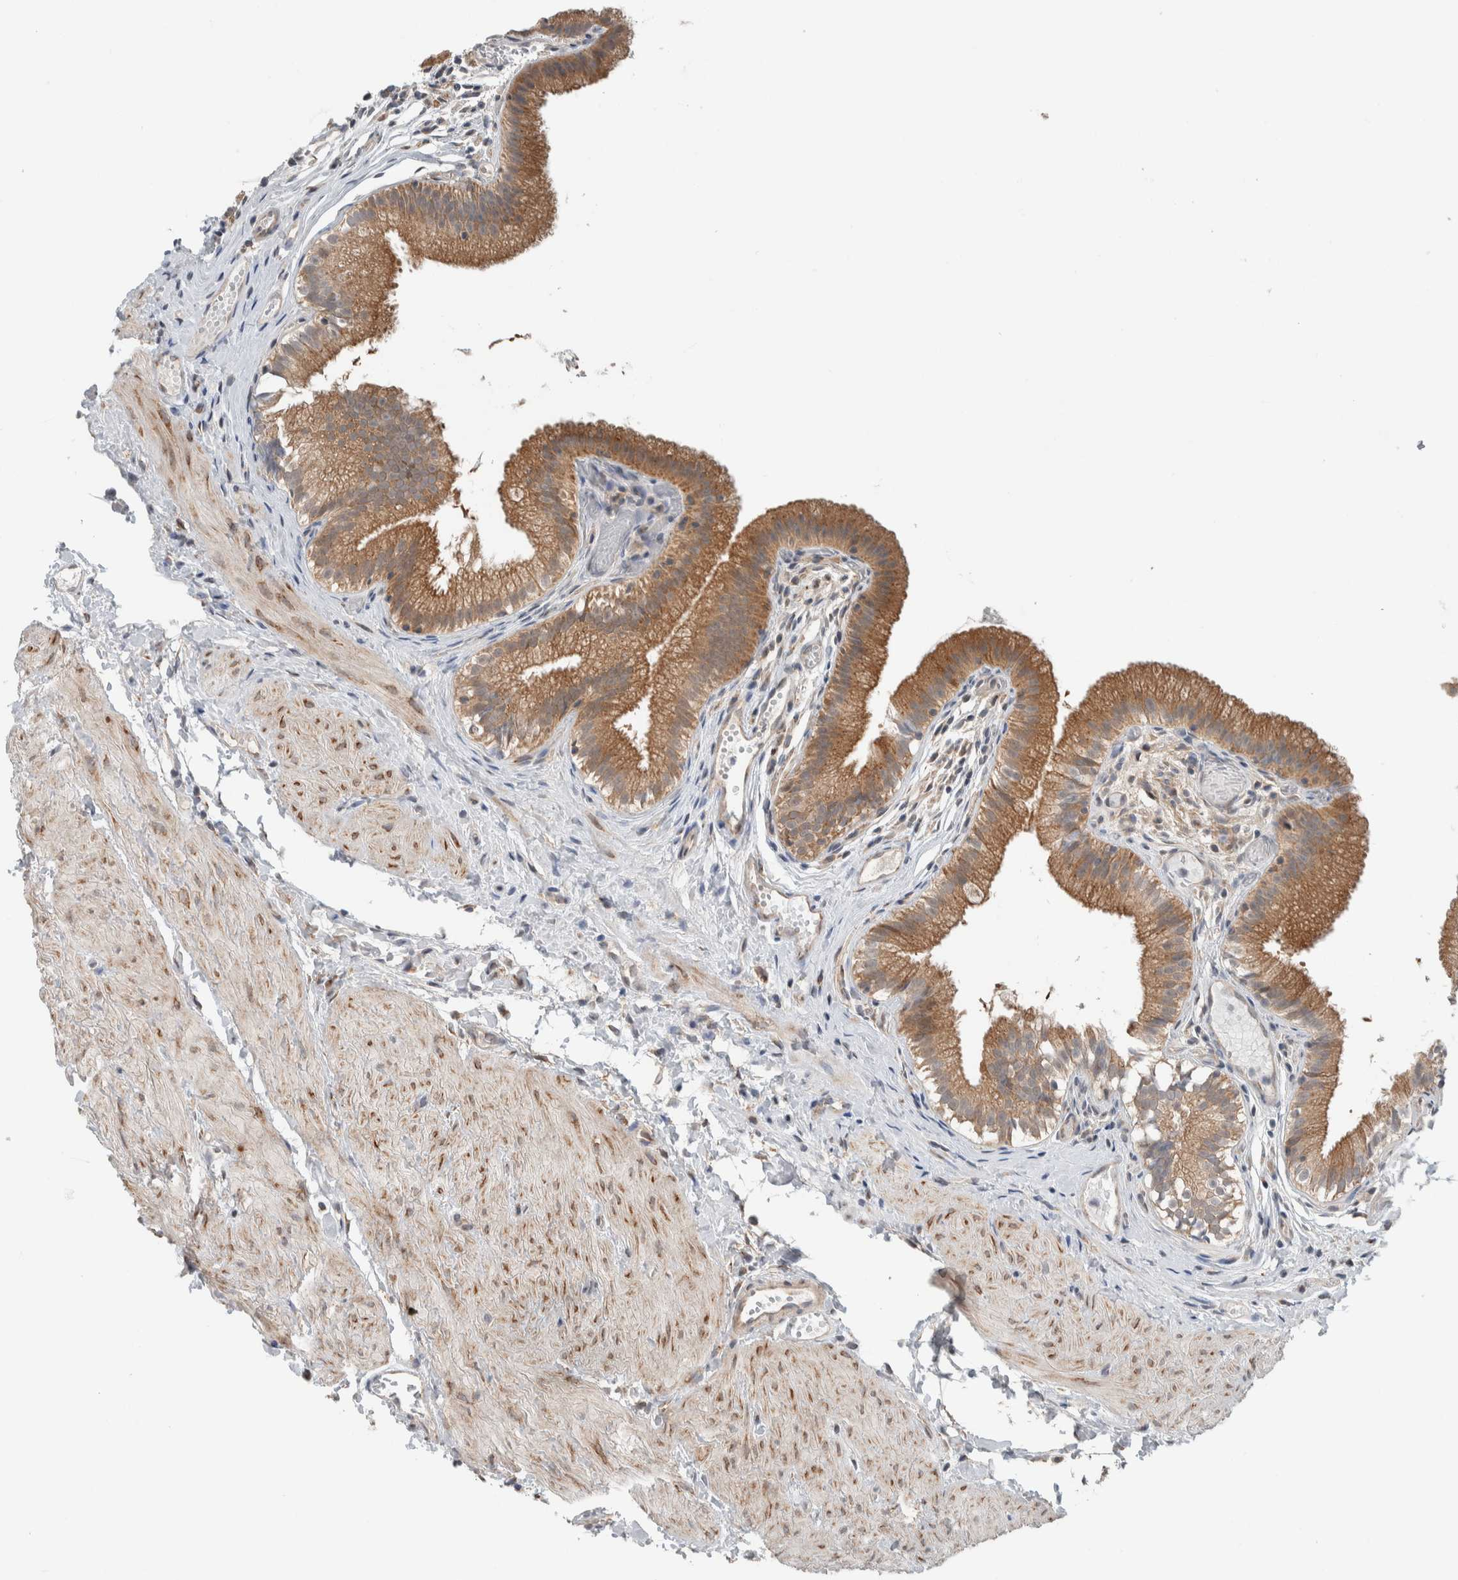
{"staining": {"intensity": "moderate", "quantity": ">75%", "location": "cytoplasmic/membranous"}, "tissue": "gallbladder", "cell_type": "Glandular cells", "image_type": "normal", "snomed": [{"axis": "morphology", "description": "Normal tissue, NOS"}, {"axis": "topography", "description": "Gallbladder"}], "caption": "The photomicrograph demonstrates immunohistochemical staining of benign gallbladder. There is moderate cytoplasmic/membranous expression is identified in approximately >75% of glandular cells.", "gene": "RERE", "patient": {"sex": "female", "age": 26}}